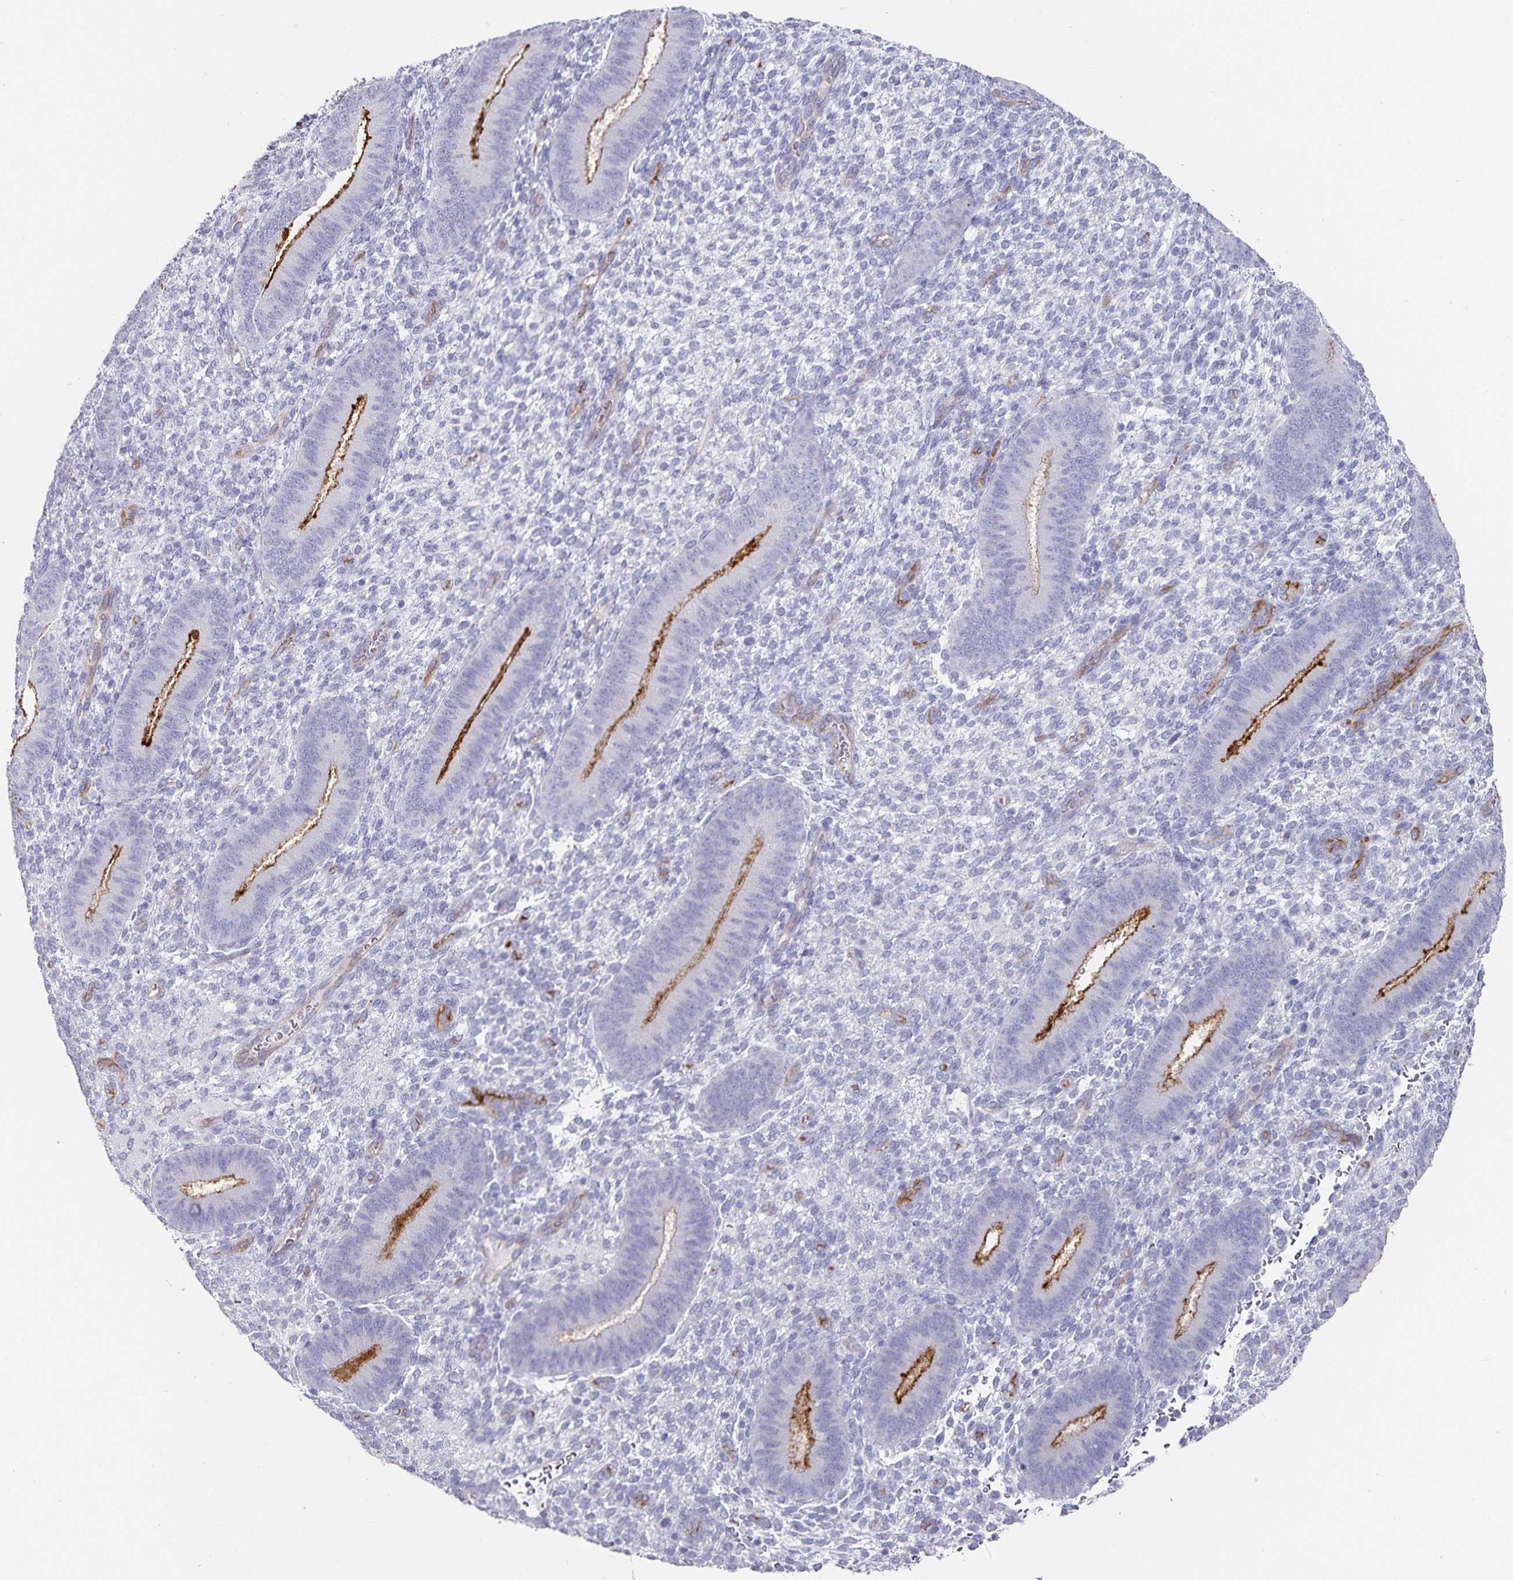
{"staining": {"intensity": "negative", "quantity": "none", "location": "none"}, "tissue": "endometrium", "cell_type": "Cells in endometrial stroma", "image_type": "normal", "snomed": [{"axis": "morphology", "description": "Normal tissue, NOS"}, {"axis": "topography", "description": "Endometrium"}], "caption": "Cells in endometrial stroma are negative for protein expression in normal human endometrium. Nuclei are stained in blue.", "gene": "PODXL", "patient": {"sex": "female", "age": 39}}